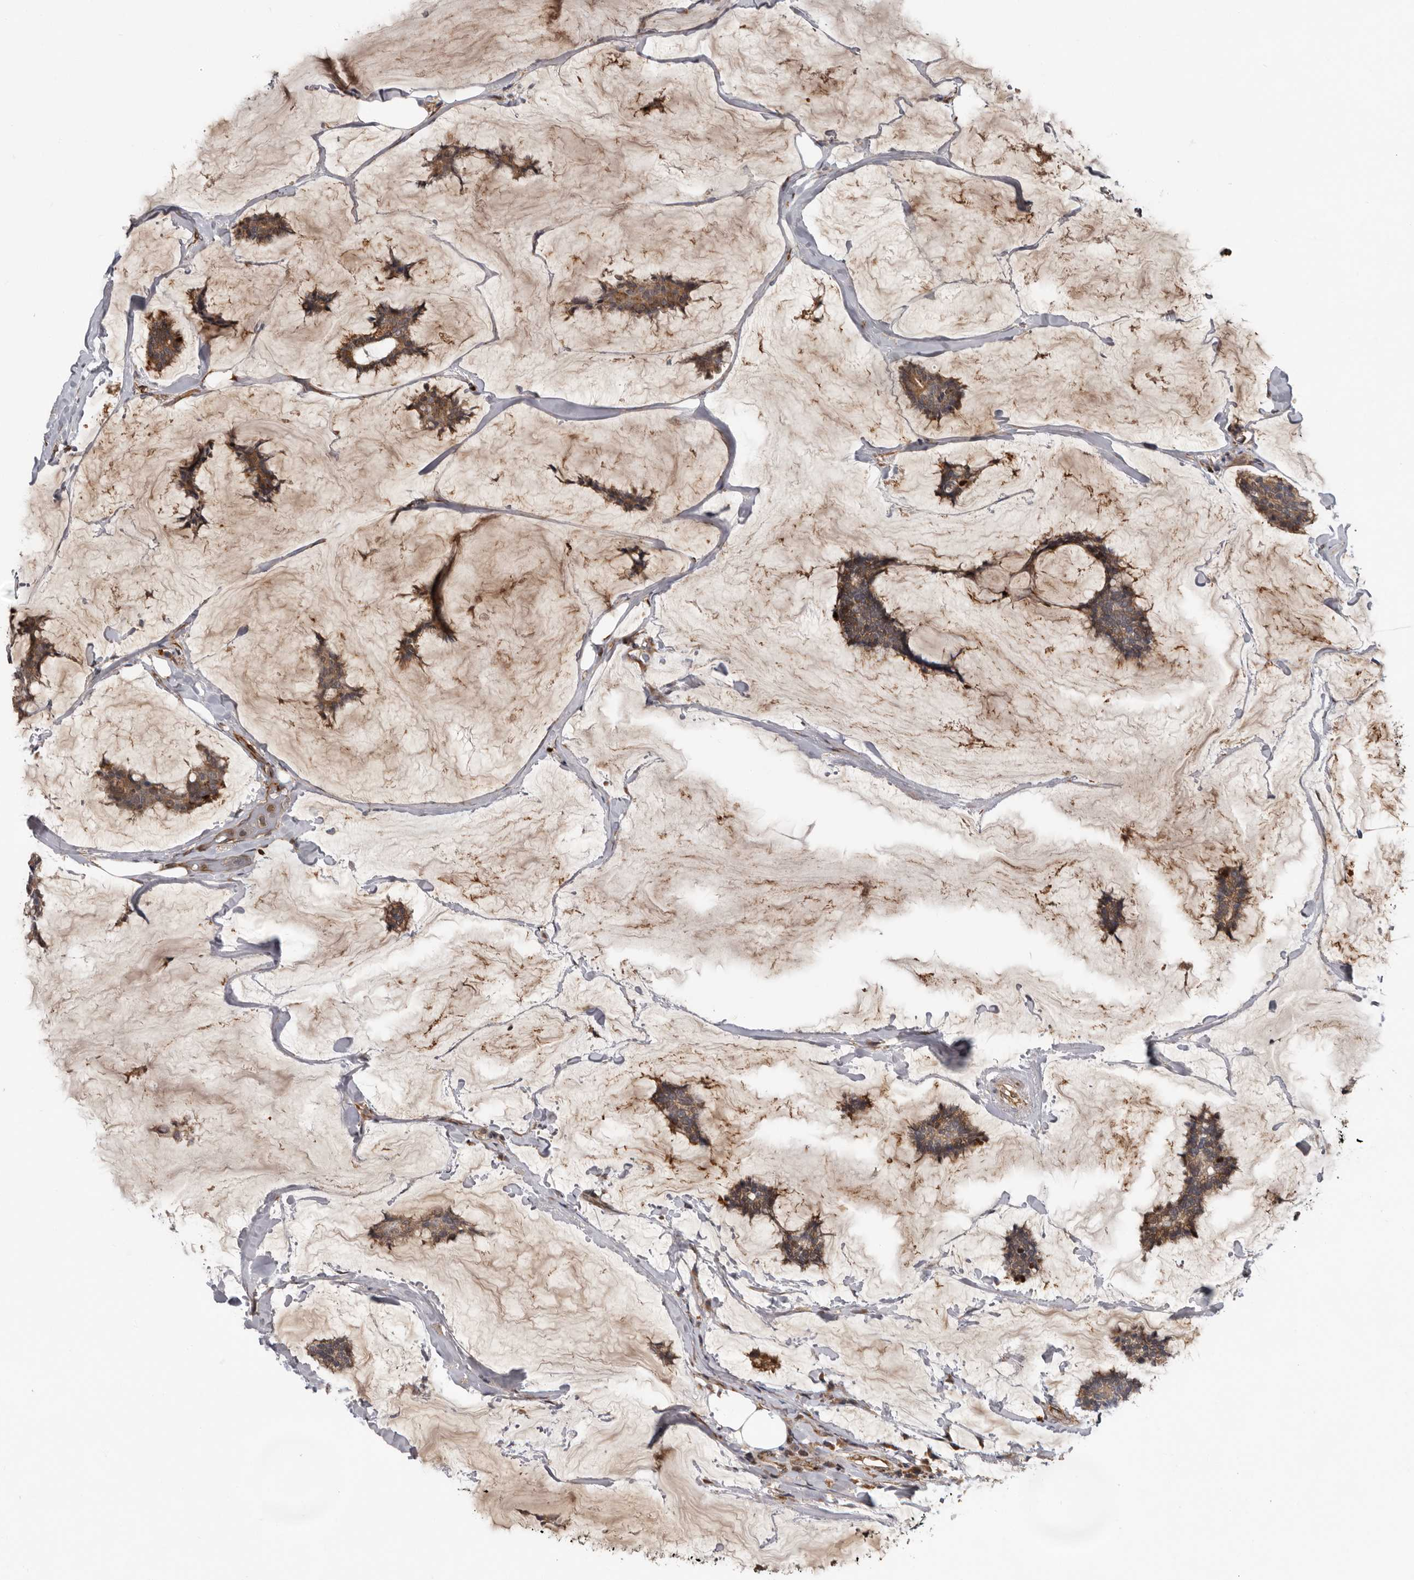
{"staining": {"intensity": "moderate", "quantity": ">75%", "location": "cytoplasmic/membranous"}, "tissue": "breast cancer", "cell_type": "Tumor cells", "image_type": "cancer", "snomed": [{"axis": "morphology", "description": "Duct carcinoma"}, {"axis": "topography", "description": "Breast"}], "caption": "Protein expression analysis of human breast cancer reveals moderate cytoplasmic/membranous staining in about >75% of tumor cells. (IHC, brightfield microscopy, high magnification).", "gene": "MTF1", "patient": {"sex": "female", "age": 93}}